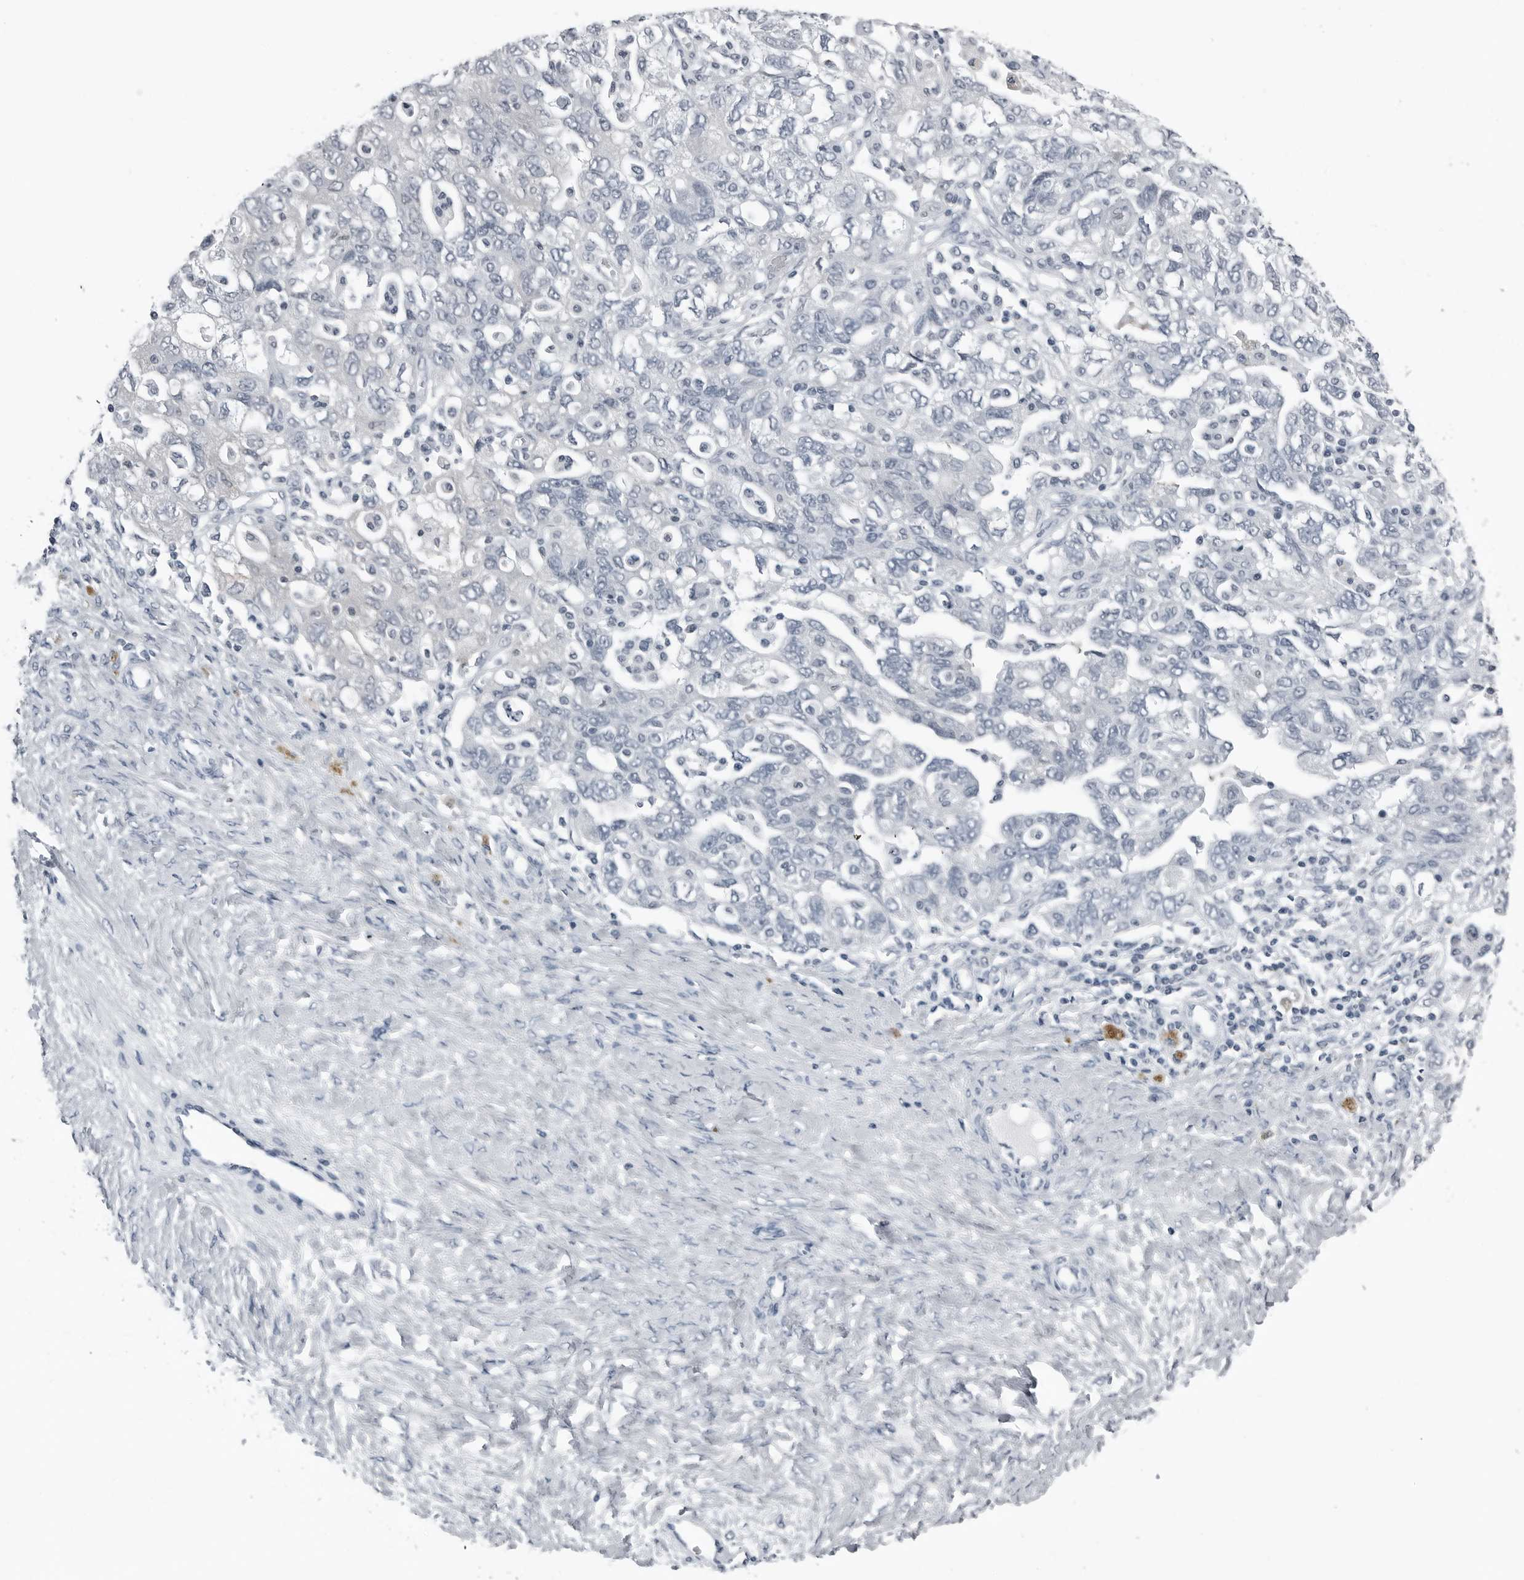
{"staining": {"intensity": "negative", "quantity": "none", "location": "none"}, "tissue": "ovarian cancer", "cell_type": "Tumor cells", "image_type": "cancer", "snomed": [{"axis": "morphology", "description": "Carcinoma, NOS"}, {"axis": "morphology", "description": "Cystadenocarcinoma, serous, NOS"}, {"axis": "topography", "description": "Ovary"}], "caption": "IHC image of human carcinoma (ovarian) stained for a protein (brown), which demonstrates no expression in tumor cells.", "gene": "SPINK1", "patient": {"sex": "female", "age": 69}}